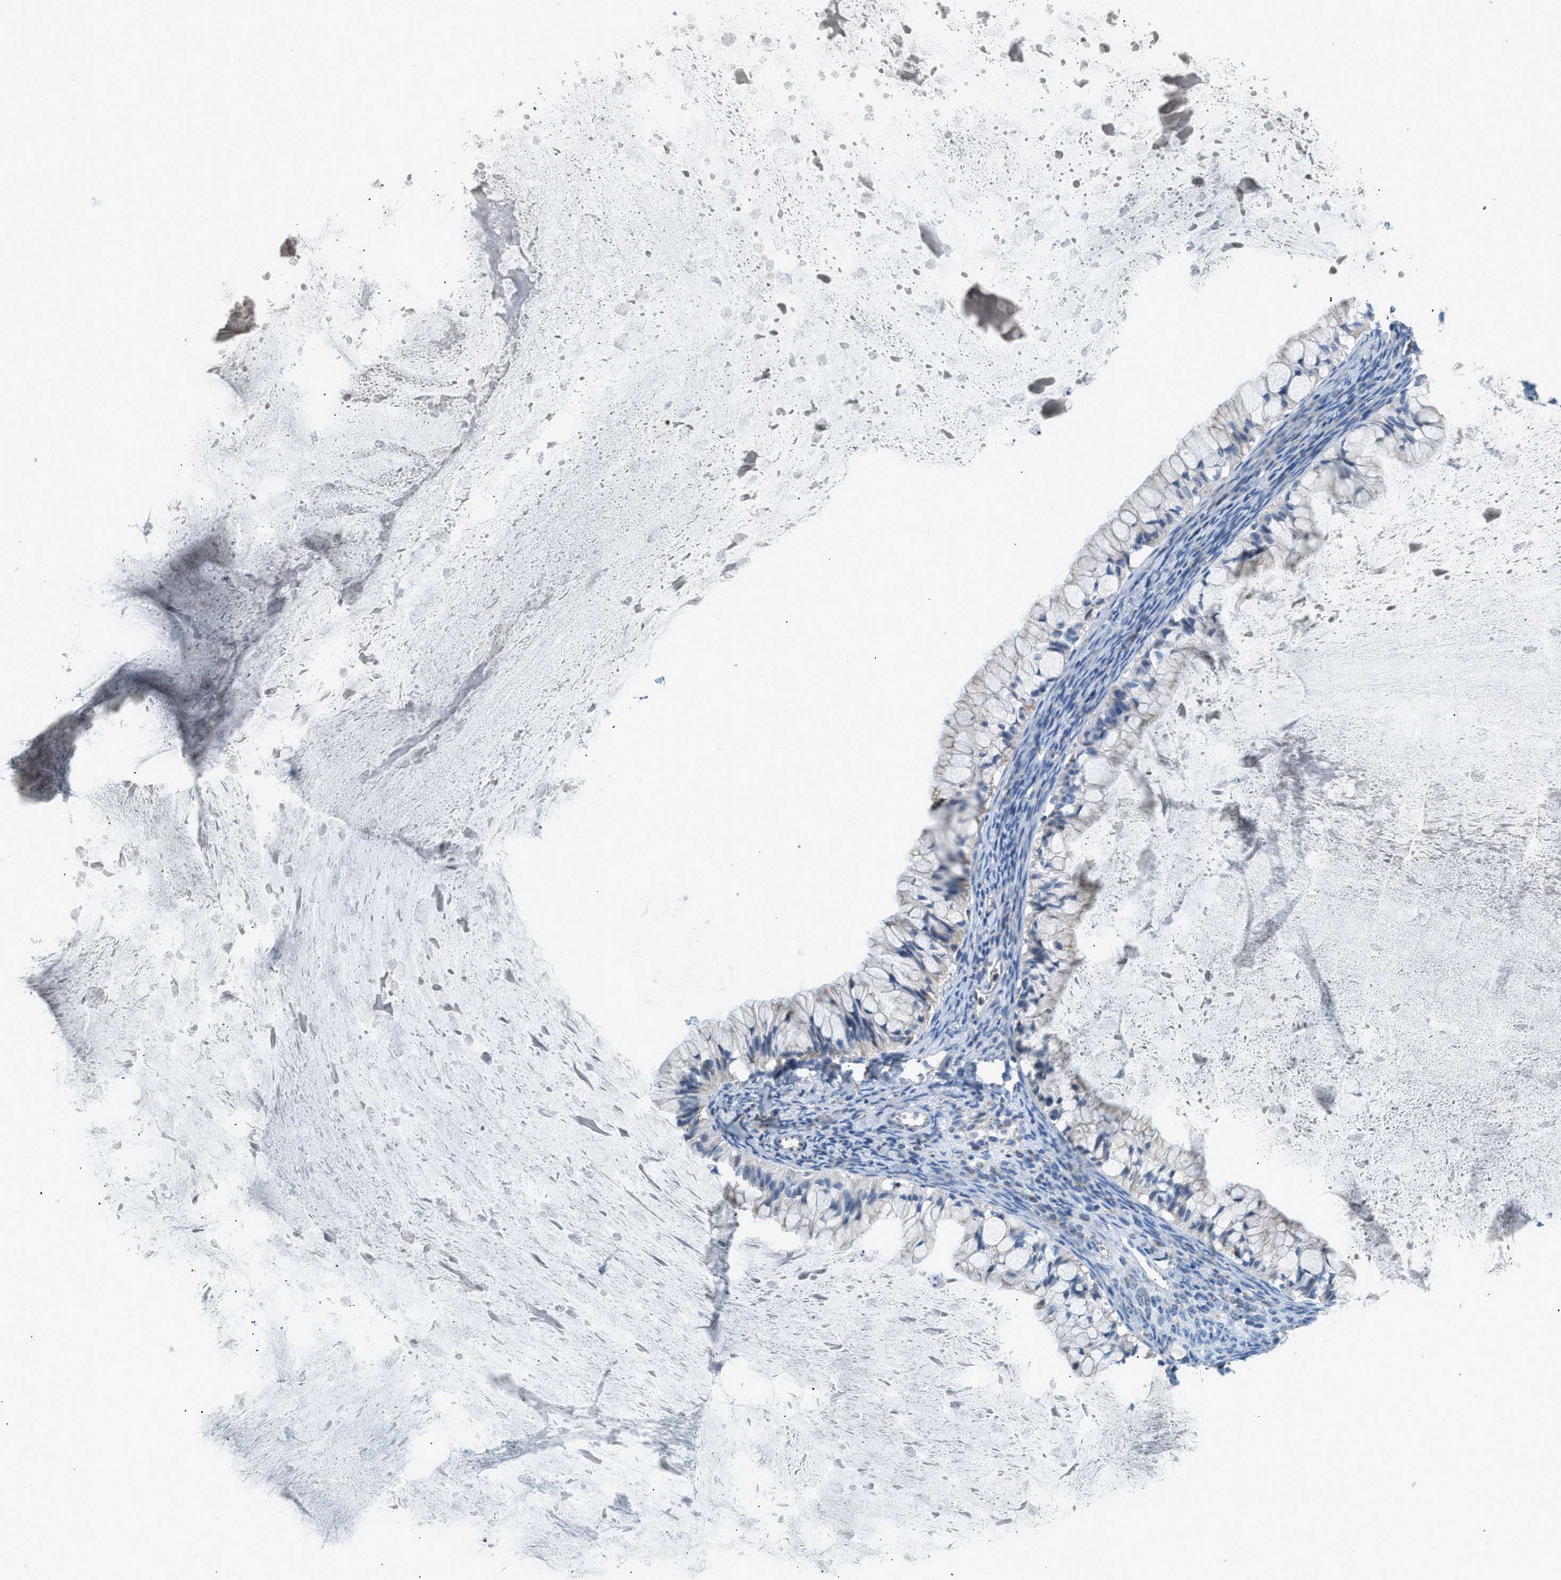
{"staining": {"intensity": "weak", "quantity": "25%-75%", "location": "cytoplasmic/membranous"}, "tissue": "ovarian cancer", "cell_type": "Tumor cells", "image_type": "cancer", "snomed": [{"axis": "morphology", "description": "Cystadenocarcinoma, mucinous, NOS"}, {"axis": "topography", "description": "Ovary"}], "caption": "There is low levels of weak cytoplasmic/membranous staining in tumor cells of ovarian mucinous cystadenocarcinoma, as demonstrated by immunohistochemical staining (brown color).", "gene": "ACADVL", "patient": {"sex": "female", "age": 57}}